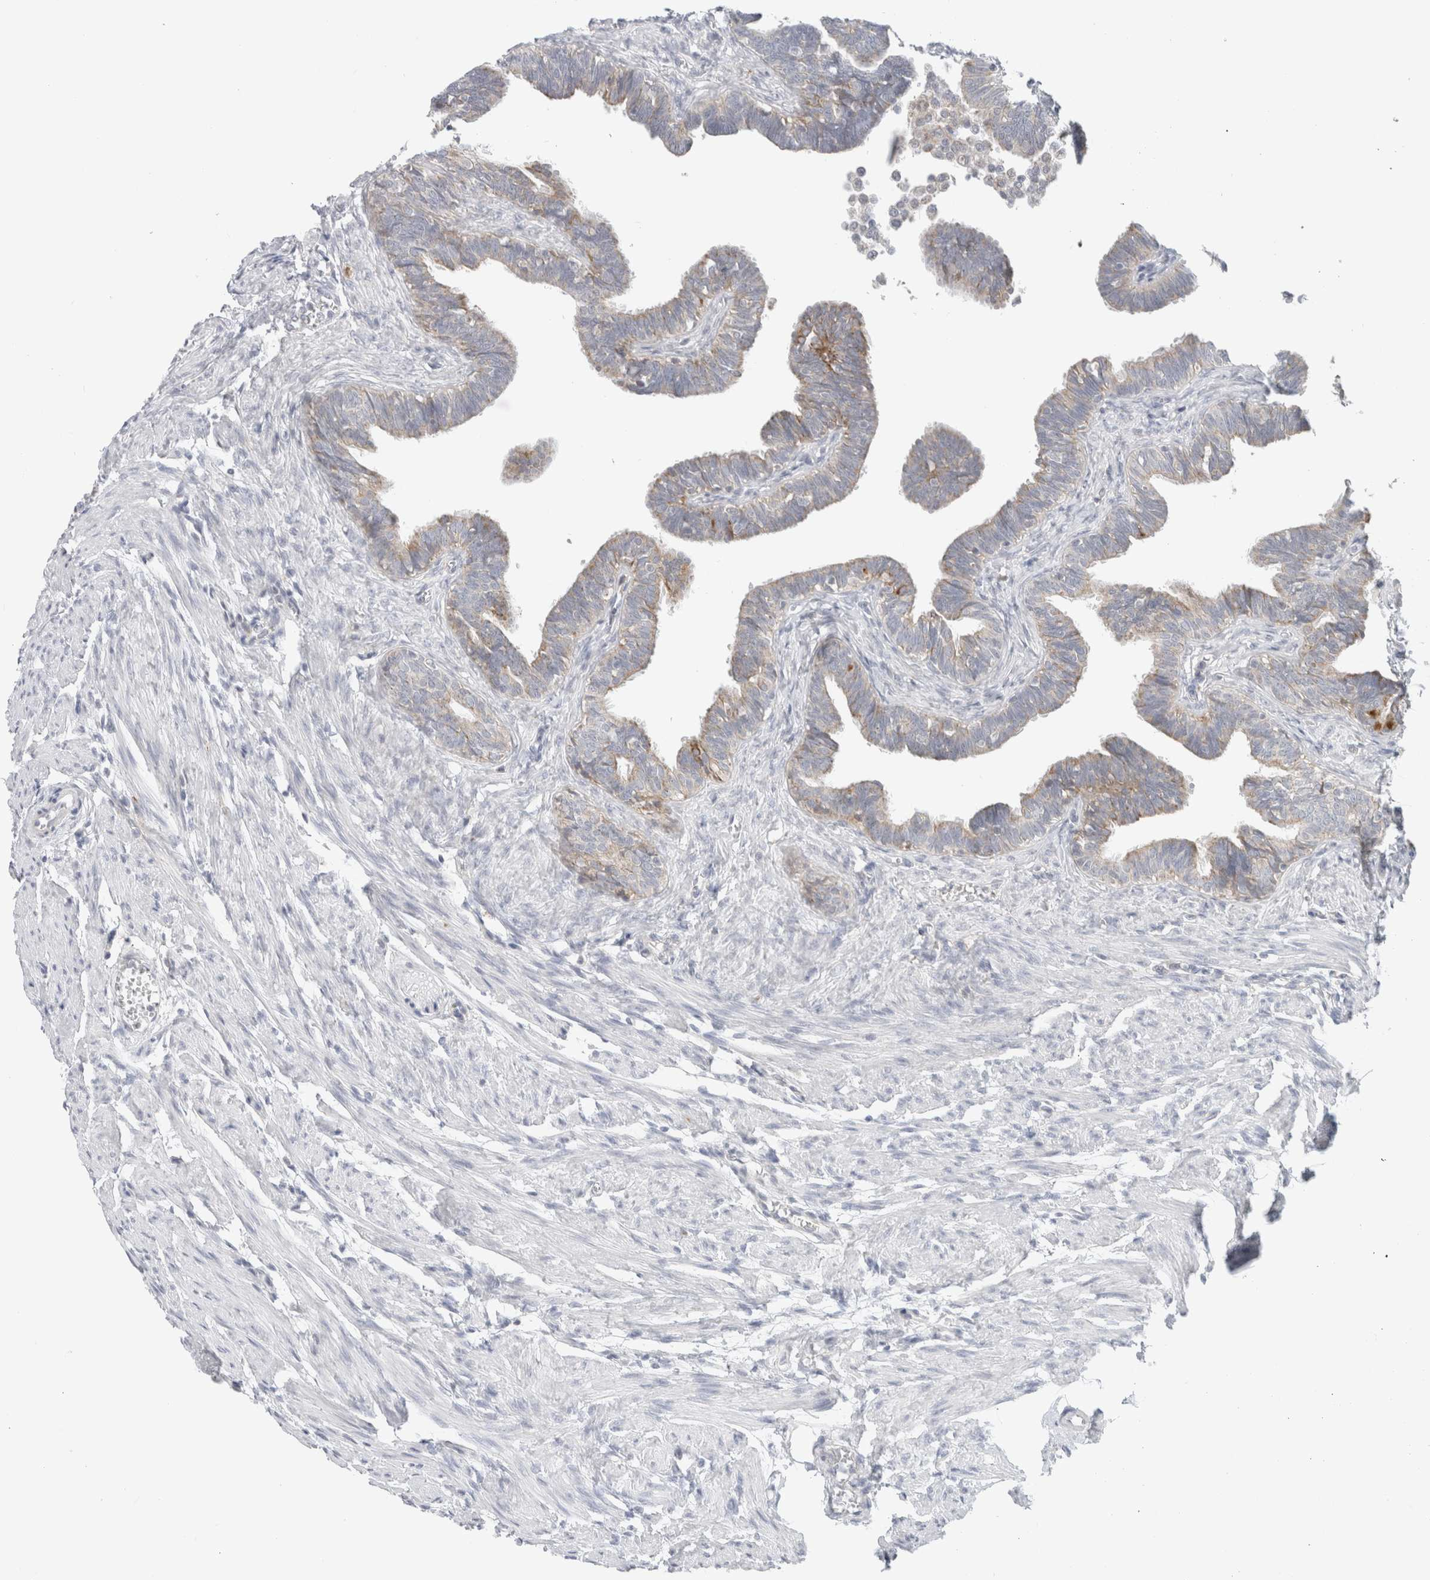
{"staining": {"intensity": "moderate", "quantity": "25%-75%", "location": "cytoplasmic/membranous"}, "tissue": "fallopian tube", "cell_type": "Glandular cells", "image_type": "normal", "snomed": [{"axis": "morphology", "description": "Normal tissue, NOS"}, {"axis": "topography", "description": "Fallopian tube"}, {"axis": "topography", "description": "Ovary"}], "caption": "Brown immunohistochemical staining in normal human fallopian tube shows moderate cytoplasmic/membranous positivity in approximately 25%-75% of glandular cells. (DAB (3,3'-diaminobenzidine) IHC, brown staining for protein, blue staining for nuclei).", "gene": "FAHD1", "patient": {"sex": "female", "age": 23}}